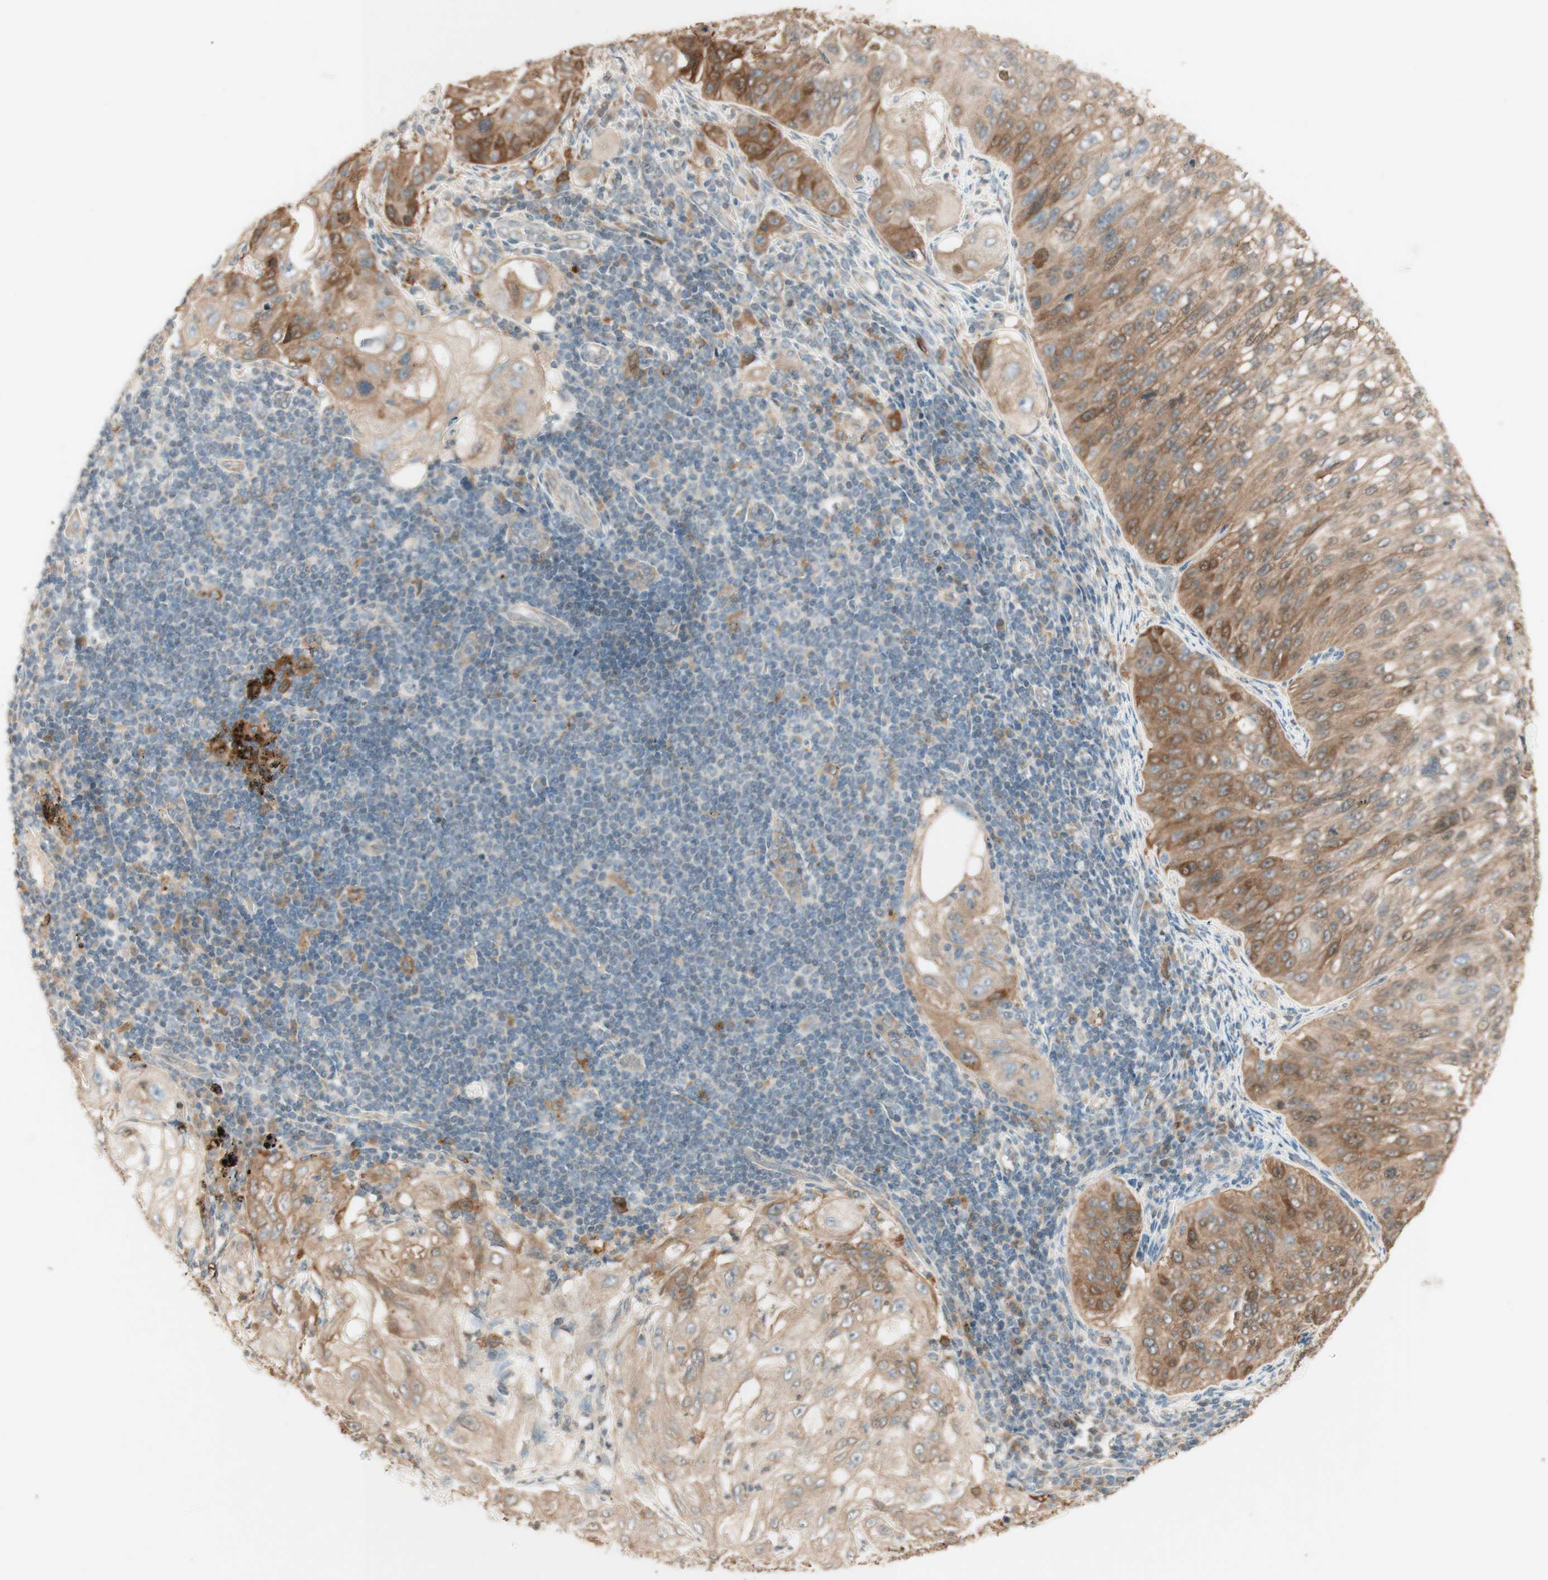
{"staining": {"intensity": "moderate", "quantity": ">75%", "location": "cytoplasmic/membranous"}, "tissue": "lung cancer", "cell_type": "Tumor cells", "image_type": "cancer", "snomed": [{"axis": "morphology", "description": "Inflammation, NOS"}, {"axis": "morphology", "description": "Squamous cell carcinoma, NOS"}, {"axis": "topography", "description": "Lymph node"}, {"axis": "topography", "description": "Soft tissue"}, {"axis": "topography", "description": "Lung"}], "caption": "Lung cancer (squamous cell carcinoma) stained for a protein (brown) shows moderate cytoplasmic/membranous positive staining in approximately >75% of tumor cells.", "gene": "CLCN2", "patient": {"sex": "male", "age": 66}}